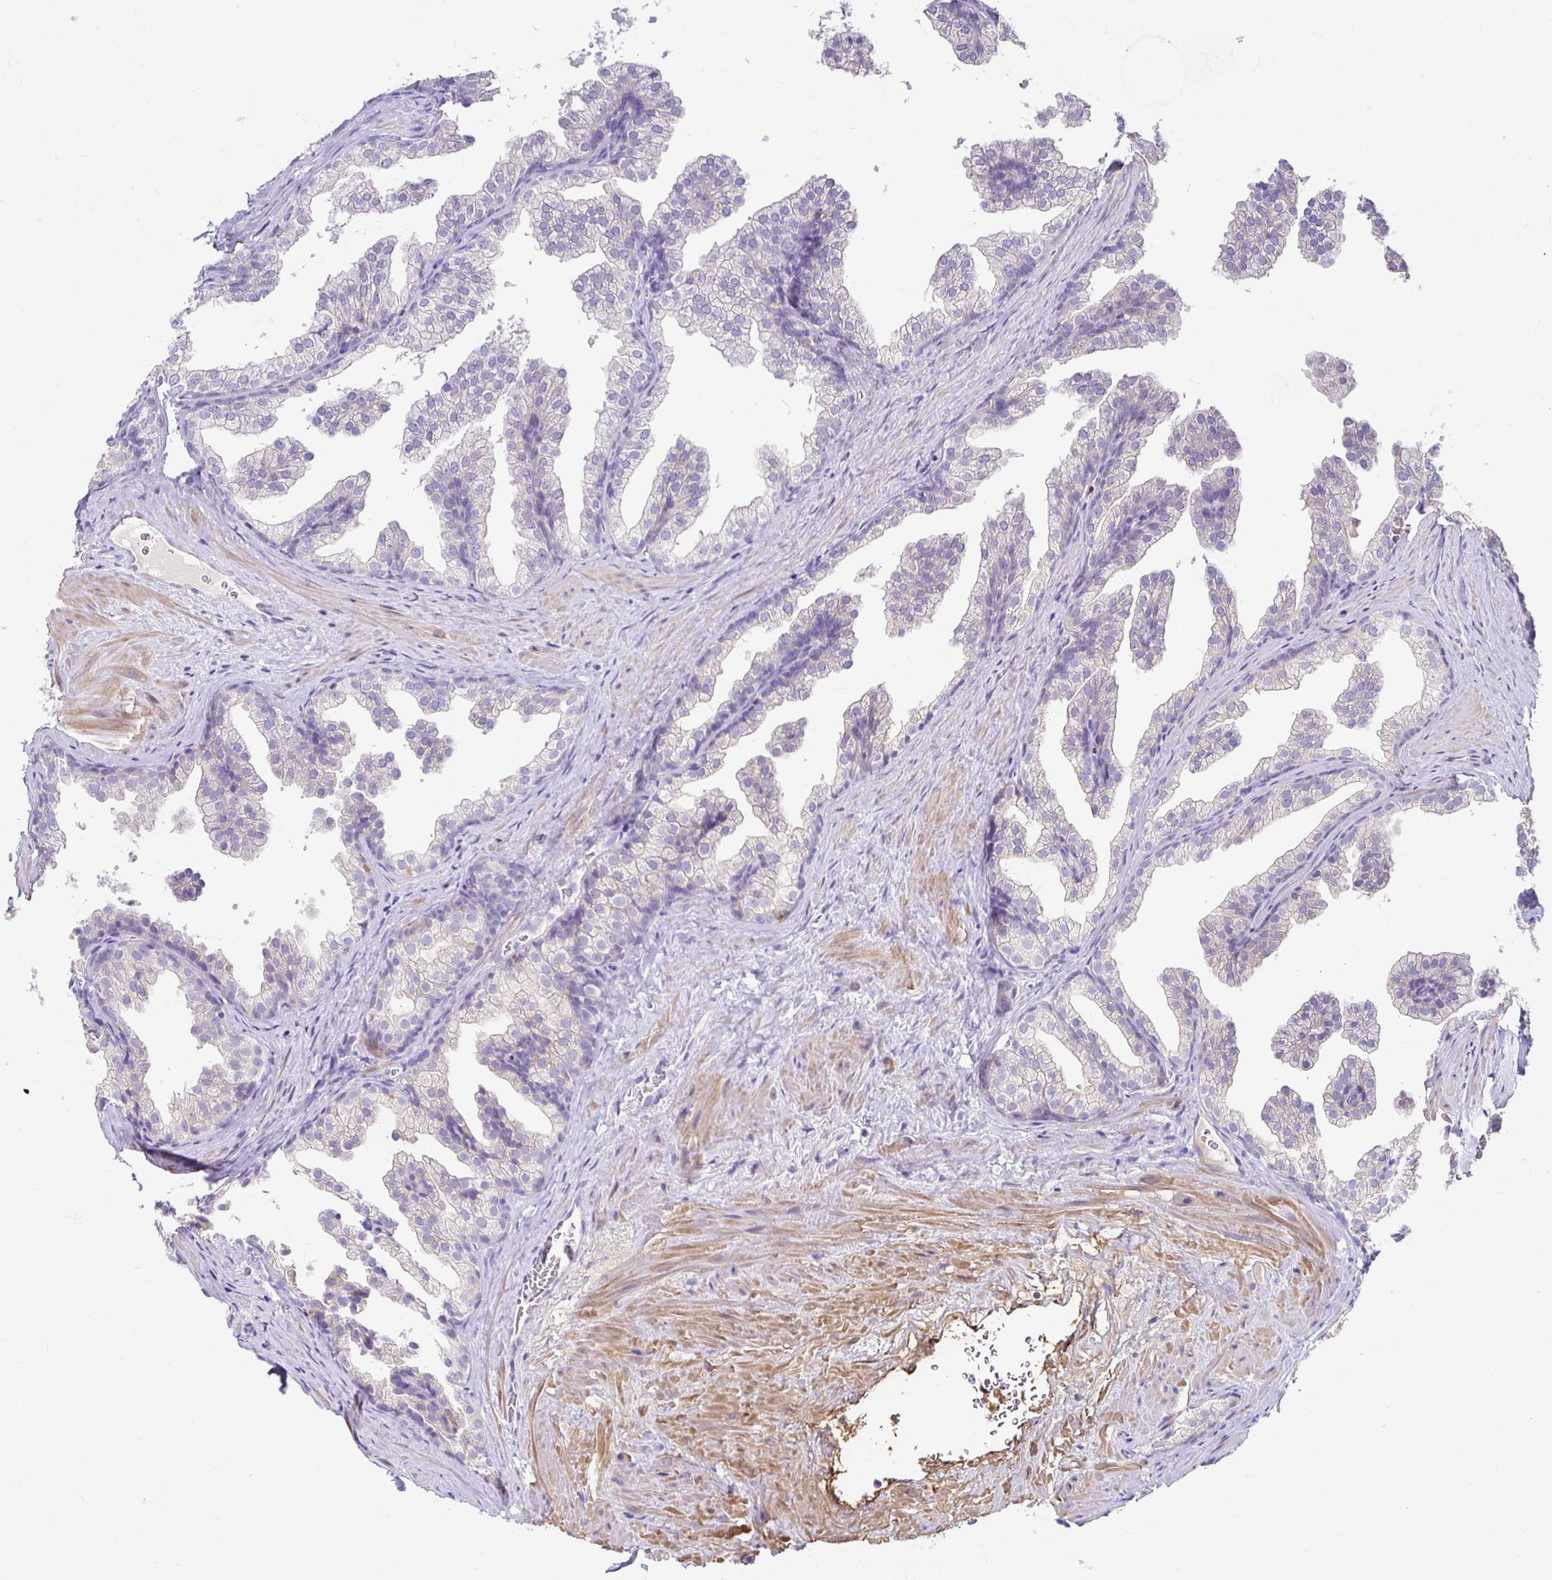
{"staining": {"intensity": "negative", "quantity": "none", "location": "none"}, "tissue": "prostate", "cell_type": "Glandular cells", "image_type": "normal", "snomed": [{"axis": "morphology", "description": "Normal tissue, NOS"}, {"axis": "topography", "description": "Prostate"}], "caption": "Prostate stained for a protein using immunohistochemistry (IHC) shows no positivity glandular cells.", "gene": "AKAP6", "patient": {"sex": "male", "age": 37}}